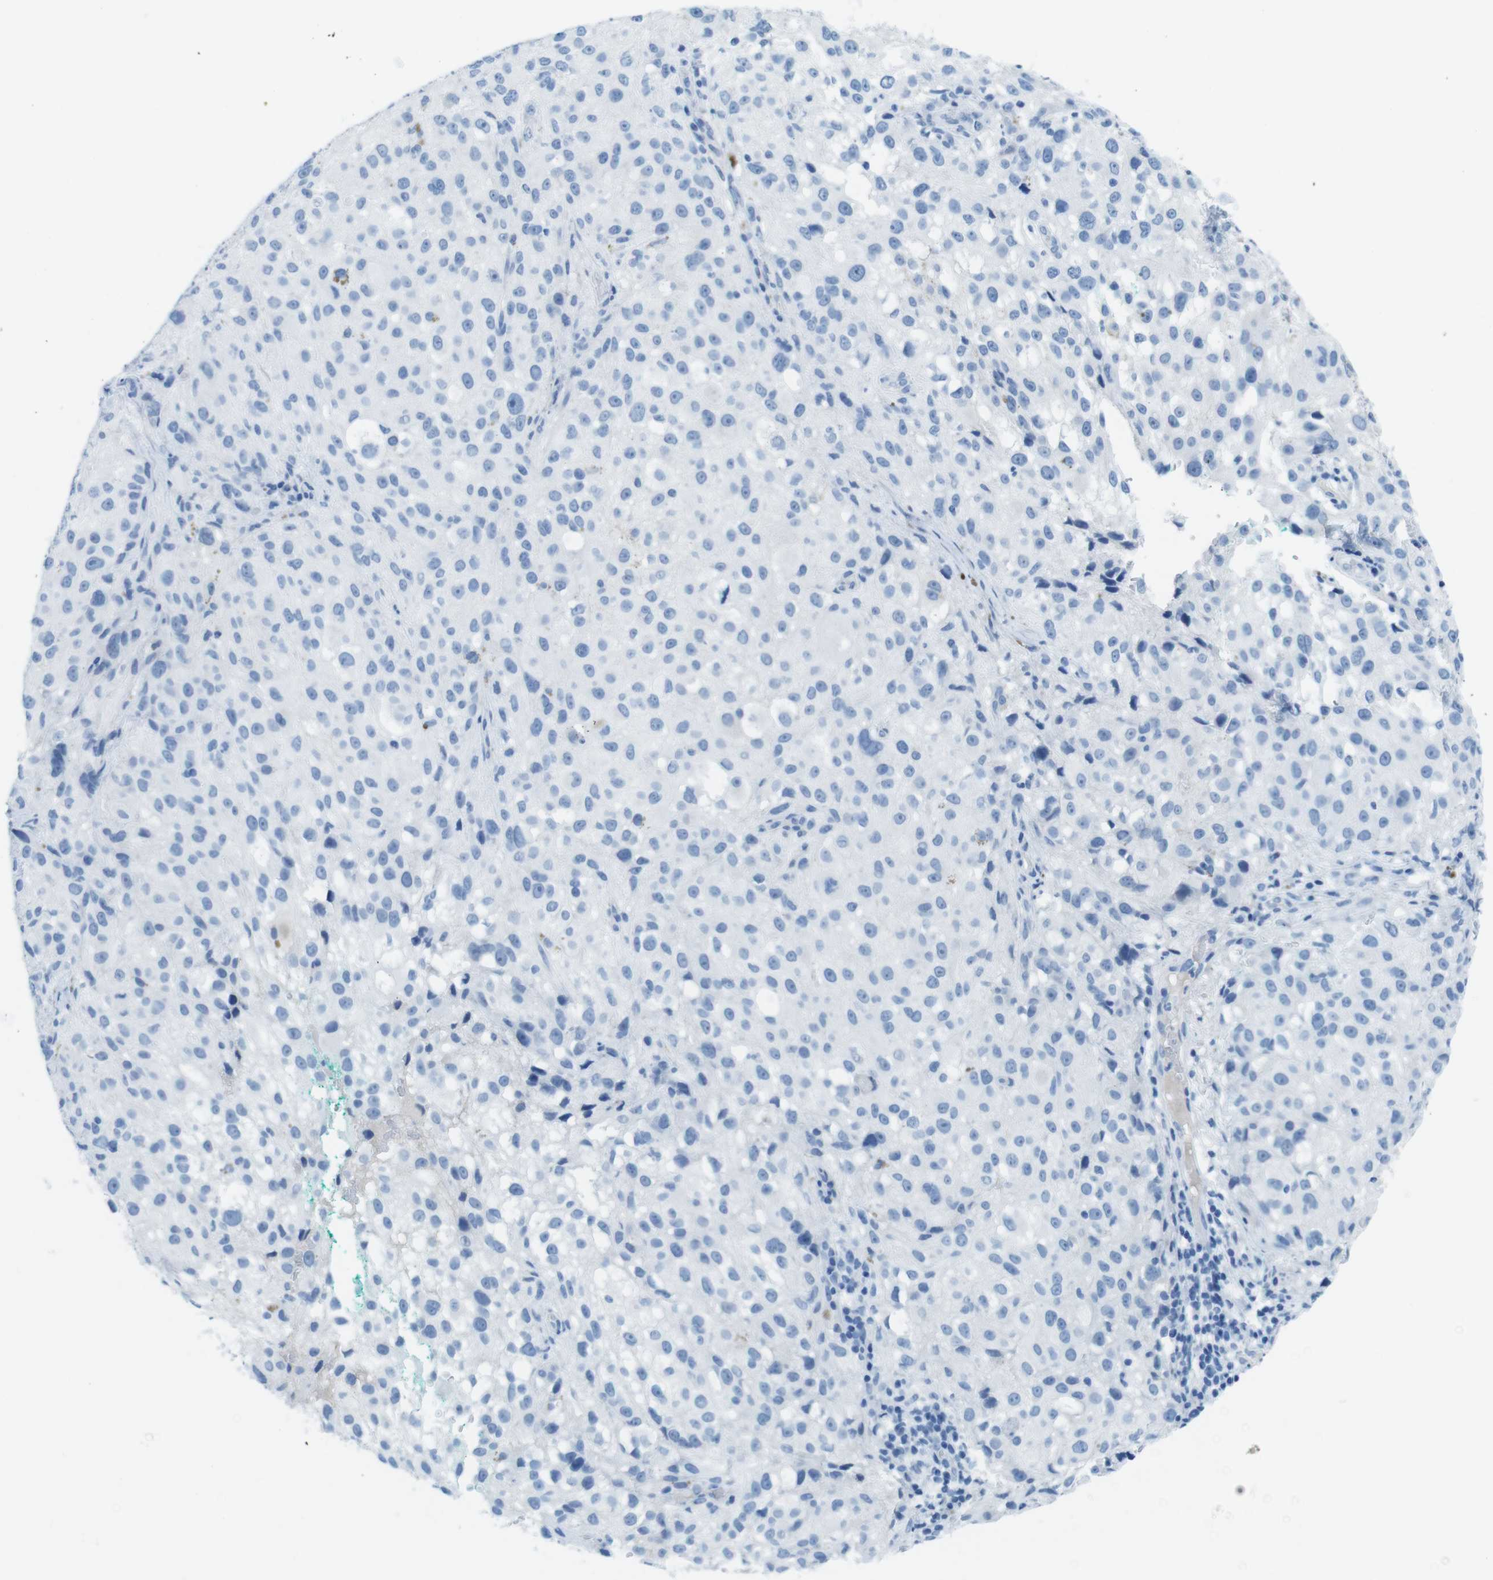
{"staining": {"intensity": "negative", "quantity": "none", "location": "none"}, "tissue": "melanoma", "cell_type": "Tumor cells", "image_type": "cancer", "snomed": [{"axis": "morphology", "description": "Necrosis, NOS"}, {"axis": "morphology", "description": "Malignant melanoma, NOS"}, {"axis": "topography", "description": "Skin"}], "caption": "DAB immunohistochemical staining of malignant melanoma displays no significant staining in tumor cells.", "gene": "GAP43", "patient": {"sex": "female", "age": 87}}